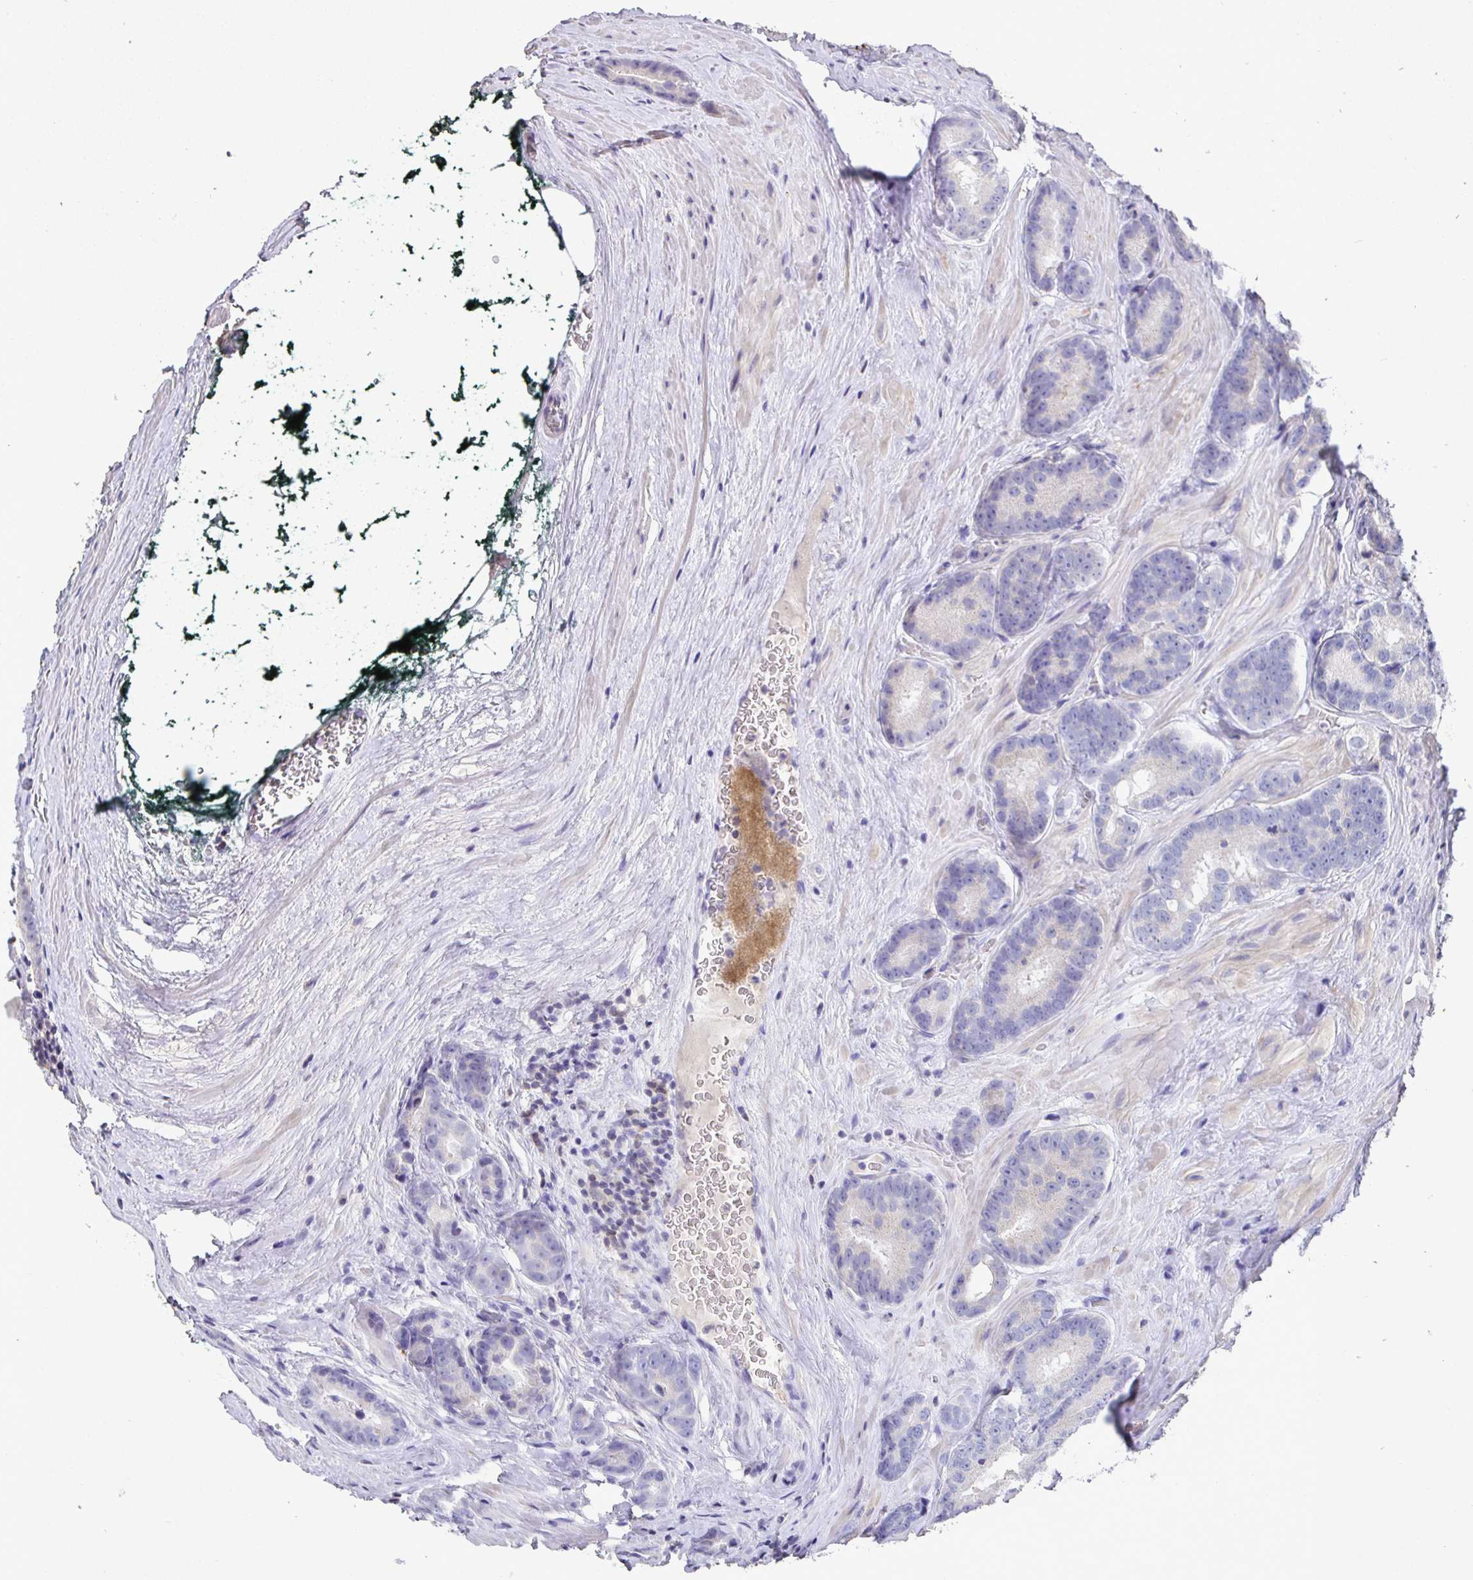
{"staining": {"intensity": "negative", "quantity": "none", "location": "none"}, "tissue": "prostate cancer", "cell_type": "Tumor cells", "image_type": "cancer", "snomed": [{"axis": "morphology", "description": "Adenocarcinoma, Low grade"}, {"axis": "topography", "description": "Prostate"}], "caption": "A high-resolution histopathology image shows IHC staining of prostate cancer (low-grade adenocarcinoma), which displays no significant expression in tumor cells.", "gene": "SHISA4", "patient": {"sex": "male", "age": 62}}